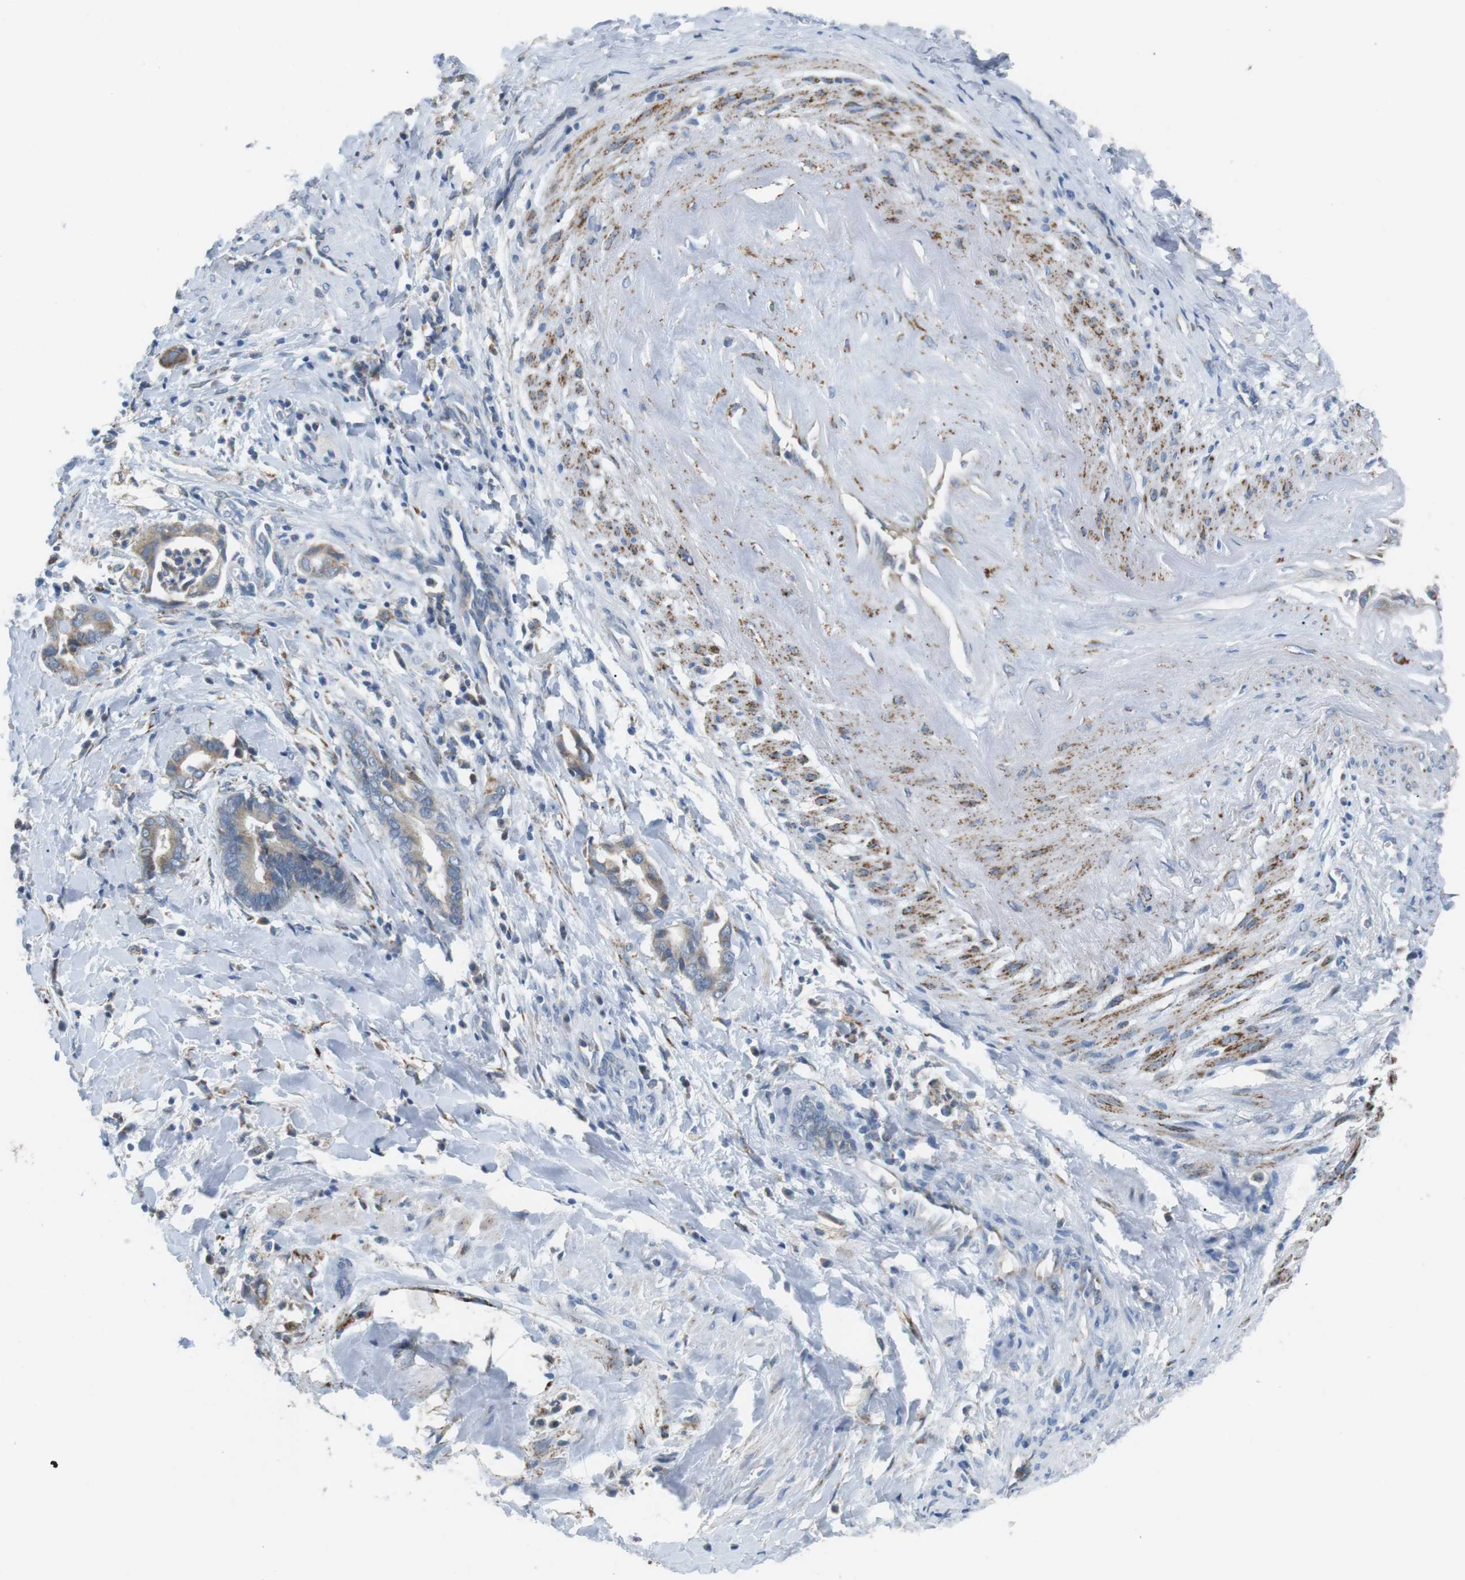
{"staining": {"intensity": "weak", "quantity": "25%-75%", "location": "cytoplasmic/membranous"}, "tissue": "cervical cancer", "cell_type": "Tumor cells", "image_type": "cancer", "snomed": [{"axis": "morphology", "description": "Adenocarcinoma, NOS"}, {"axis": "topography", "description": "Cervix"}], "caption": "Protein staining by immunohistochemistry (IHC) exhibits weak cytoplasmic/membranous positivity in approximately 25%-75% of tumor cells in adenocarcinoma (cervical).", "gene": "CD300E", "patient": {"sex": "female", "age": 44}}